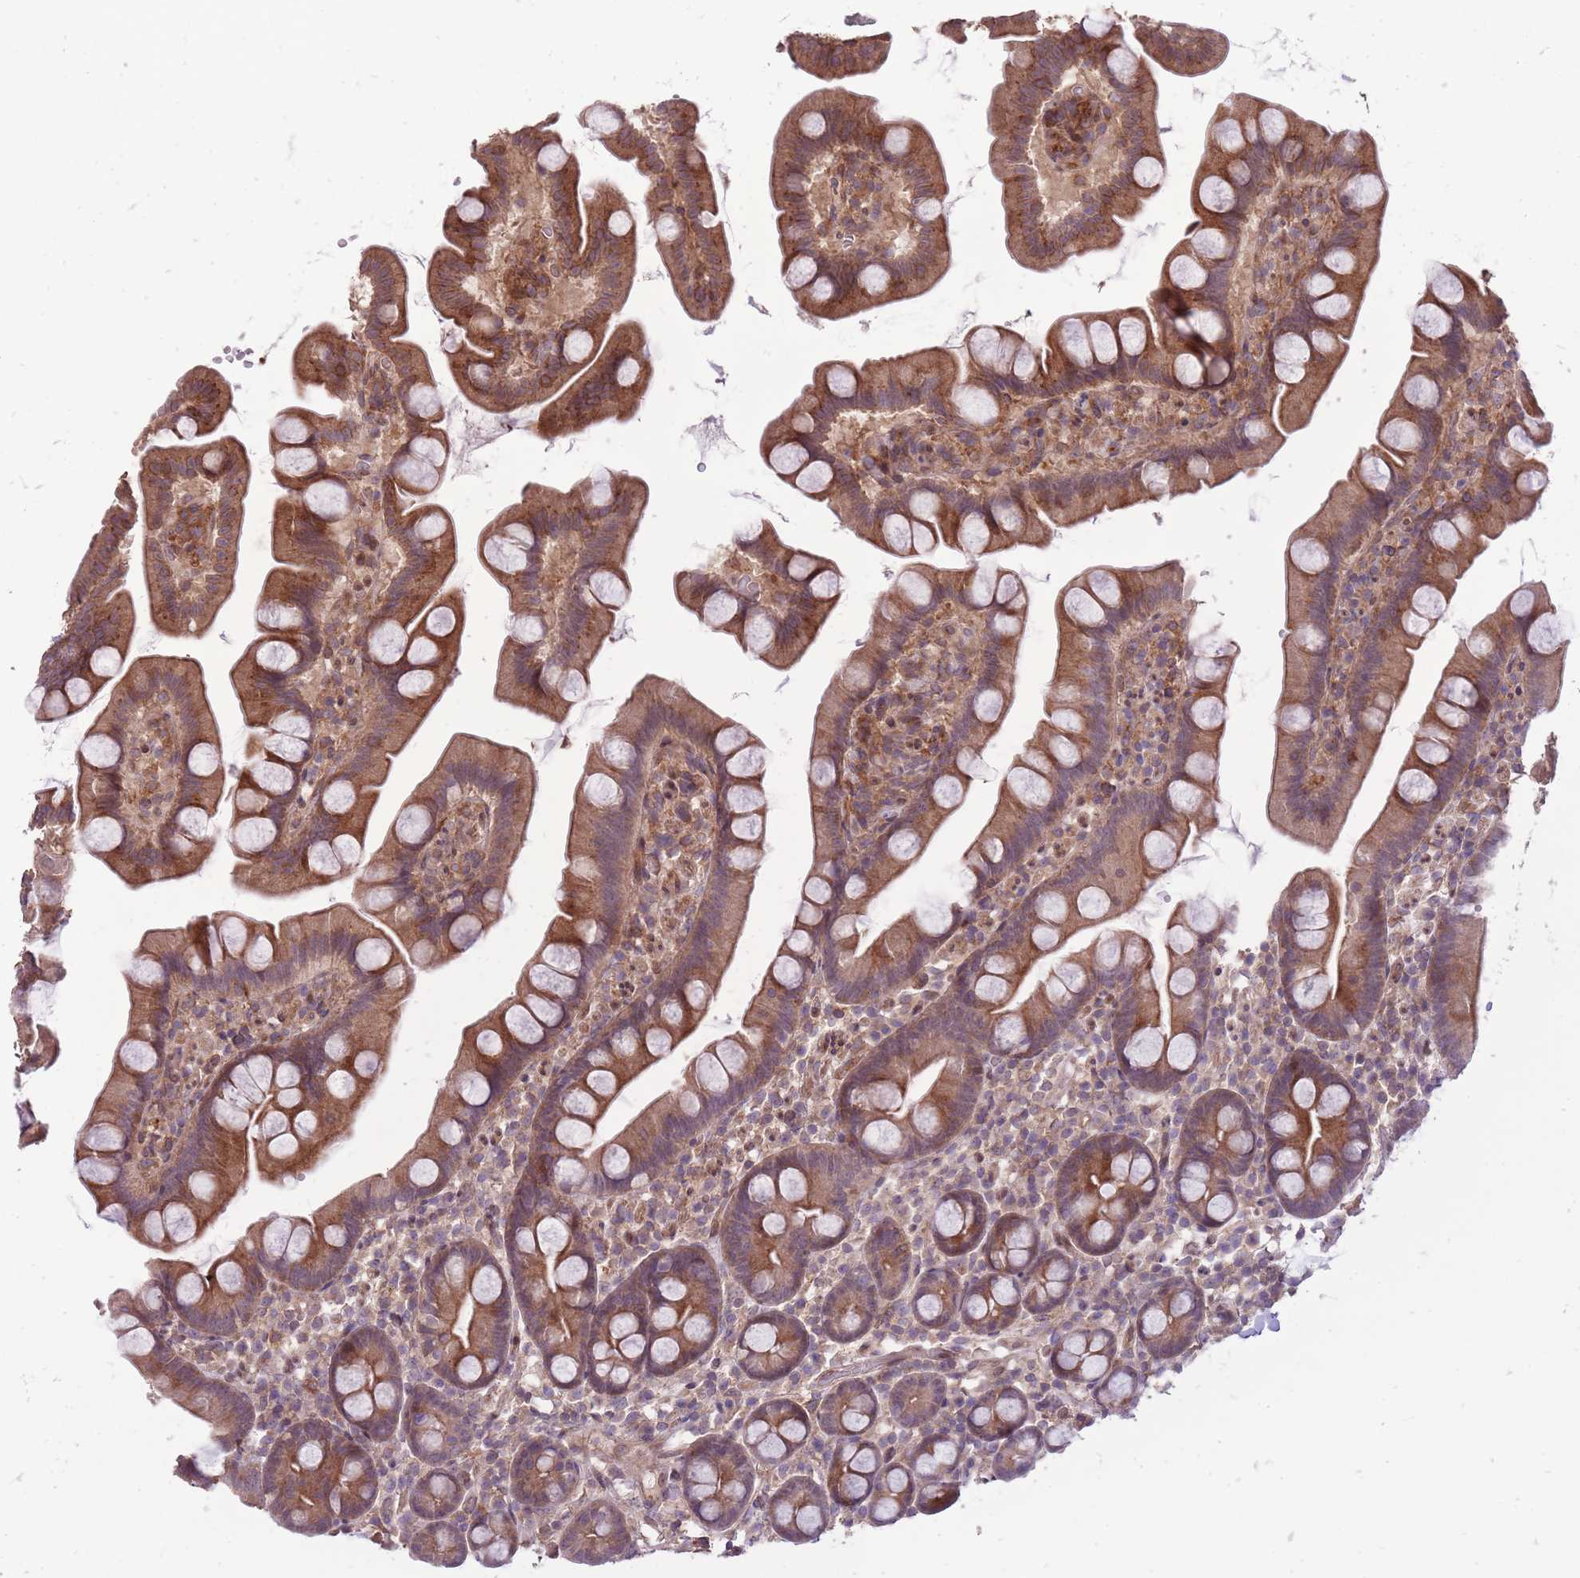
{"staining": {"intensity": "moderate", "quantity": ">75%", "location": "cytoplasmic/membranous"}, "tissue": "small intestine", "cell_type": "Glandular cells", "image_type": "normal", "snomed": [{"axis": "morphology", "description": "Normal tissue, NOS"}, {"axis": "topography", "description": "Small intestine"}], "caption": "High-power microscopy captured an IHC histopathology image of normal small intestine, revealing moderate cytoplasmic/membranous staining in about >75% of glandular cells.", "gene": "TET3", "patient": {"sex": "female", "age": 68}}